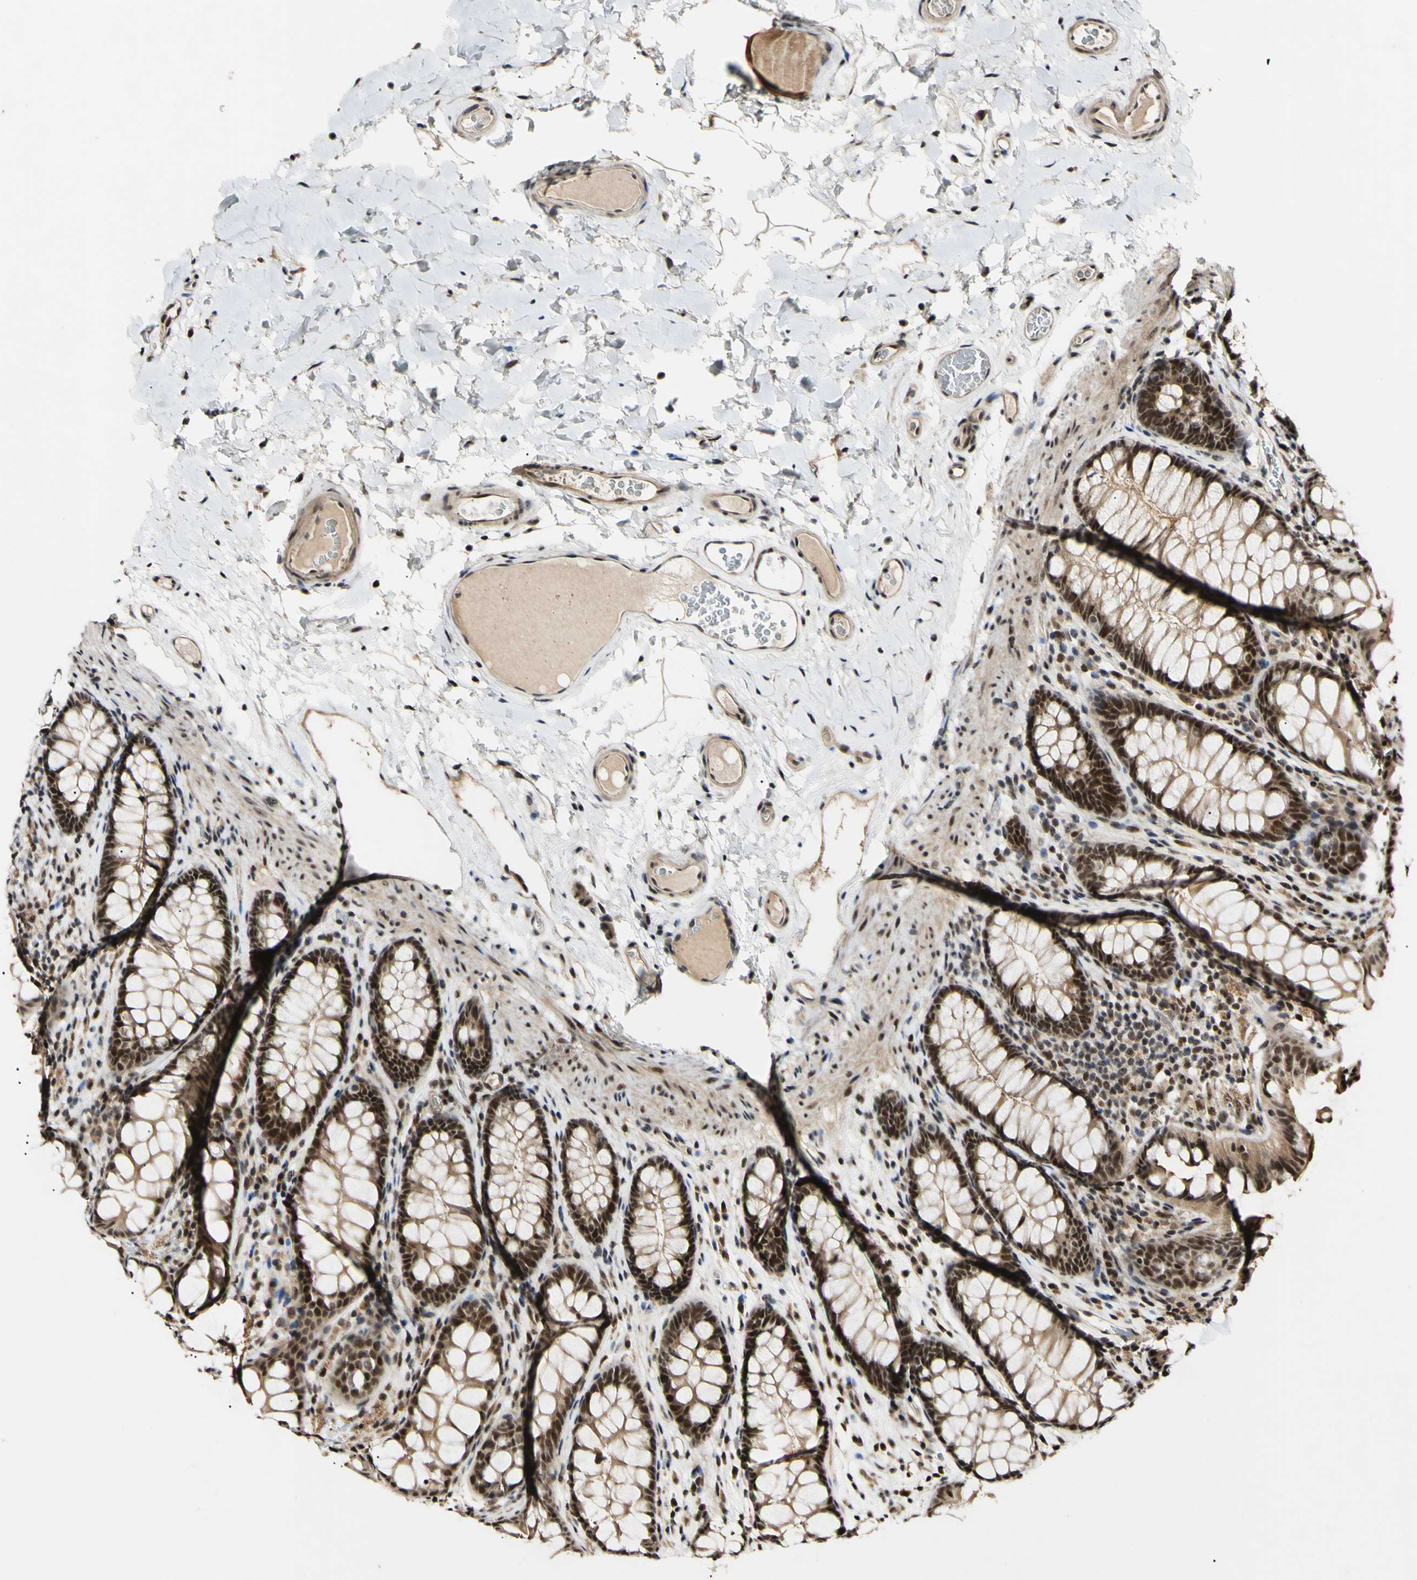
{"staining": {"intensity": "moderate", "quantity": ">75%", "location": "cytoplasmic/membranous,nuclear"}, "tissue": "colon", "cell_type": "Endothelial cells", "image_type": "normal", "snomed": [{"axis": "morphology", "description": "Normal tissue, NOS"}, {"axis": "topography", "description": "Colon"}], "caption": "This micrograph shows IHC staining of normal human colon, with medium moderate cytoplasmic/membranous,nuclear positivity in approximately >75% of endothelial cells.", "gene": "POLR2F", "patient": {"sex": "female", "age": 55}}